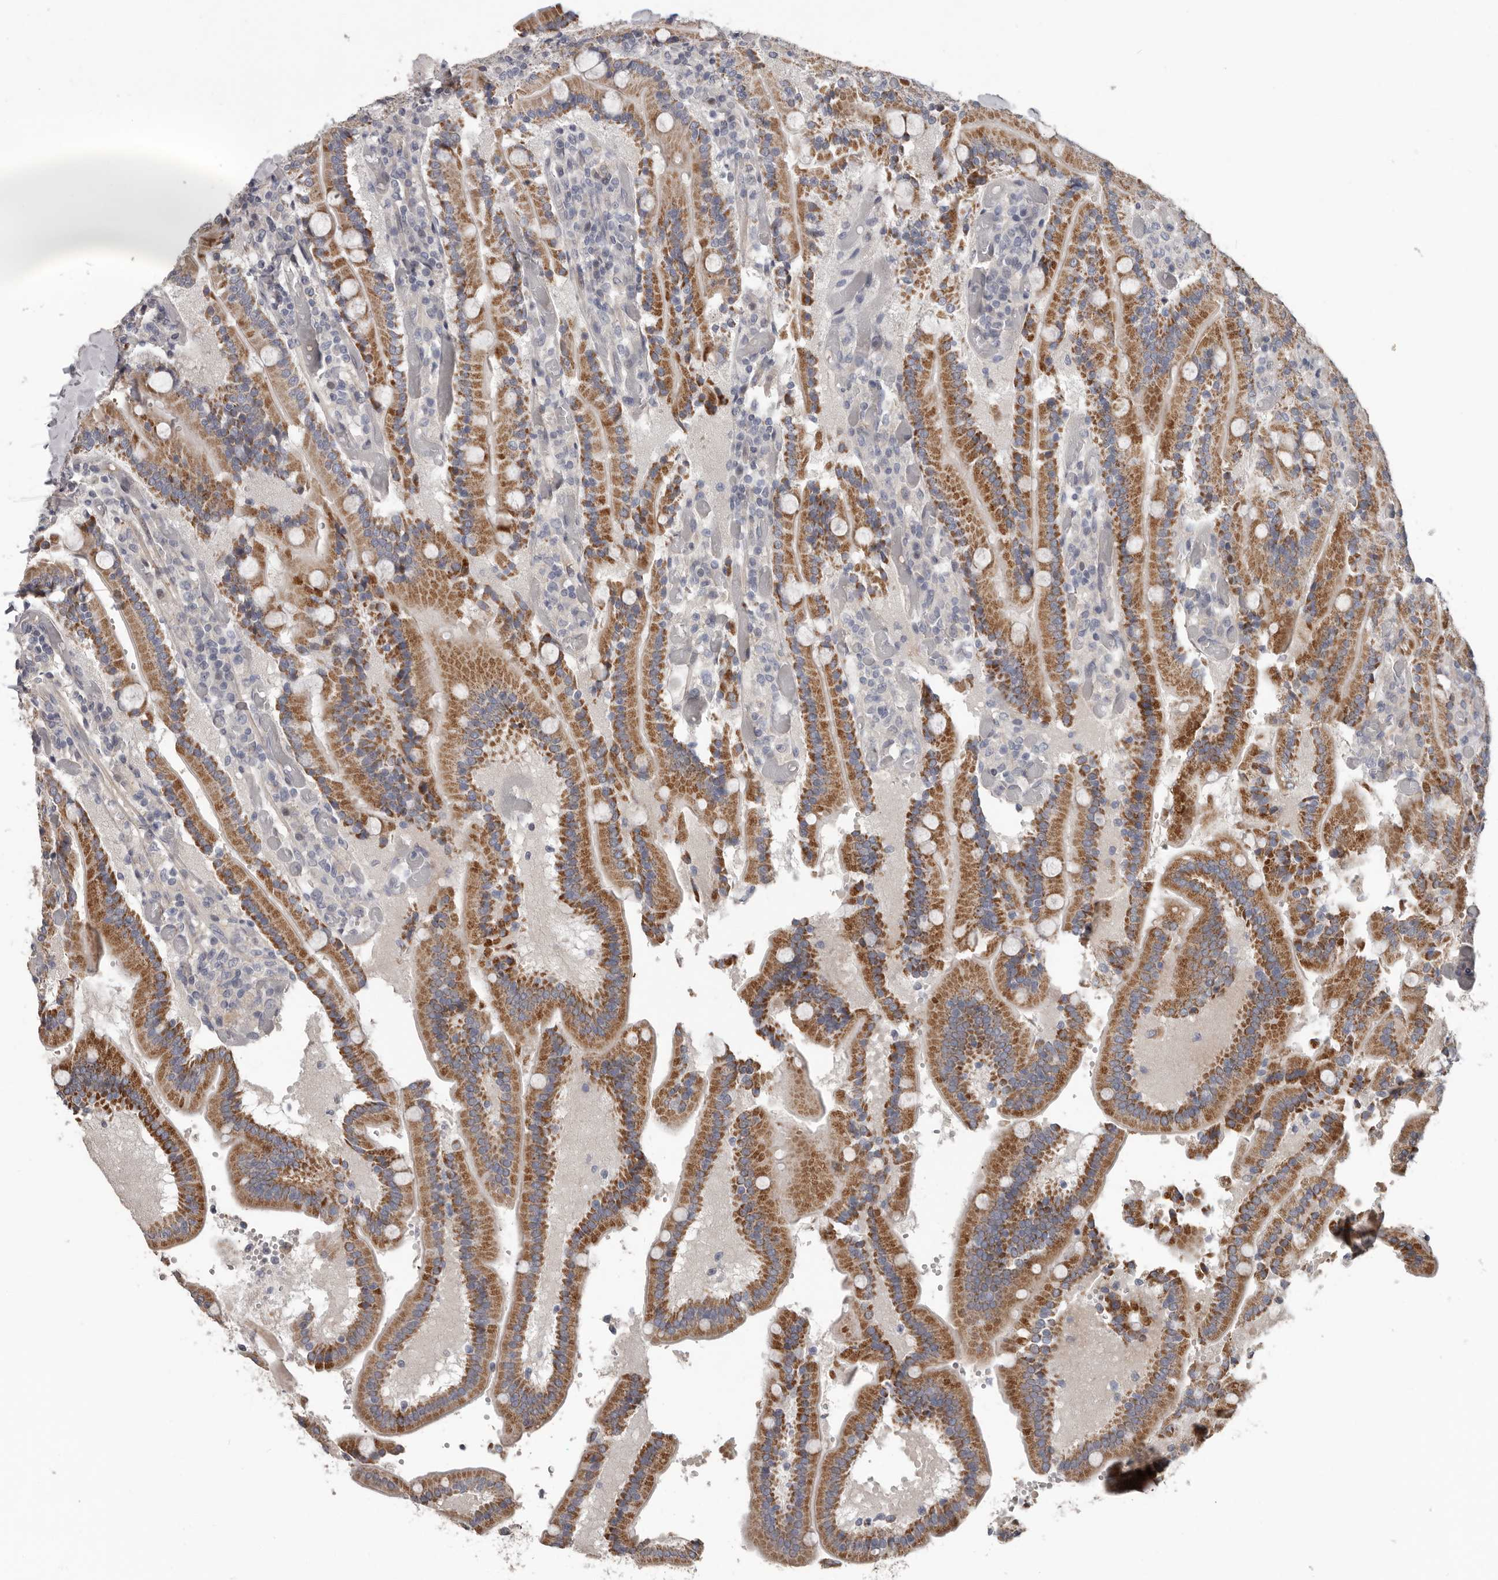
{"staining": {"intensity": "moderate", "quantity": ">75%", "location": "cytoplasmic/membranous"}, "tissue": "duodenum", "cell_type": "Glandular cells", "image_type": "normal", "snomed": [{"axis": "morphology", "description": "Normal tissue, NOS"}, {"axis": "topography", "description": "Duodenum"}], "caption": "An image of duodenum stained for a protein shows moderate cytoplasmic/membranous brown staining in glandular cells.", "gene": "RNF217", "patient": {"sex": "female", "age": 62}}